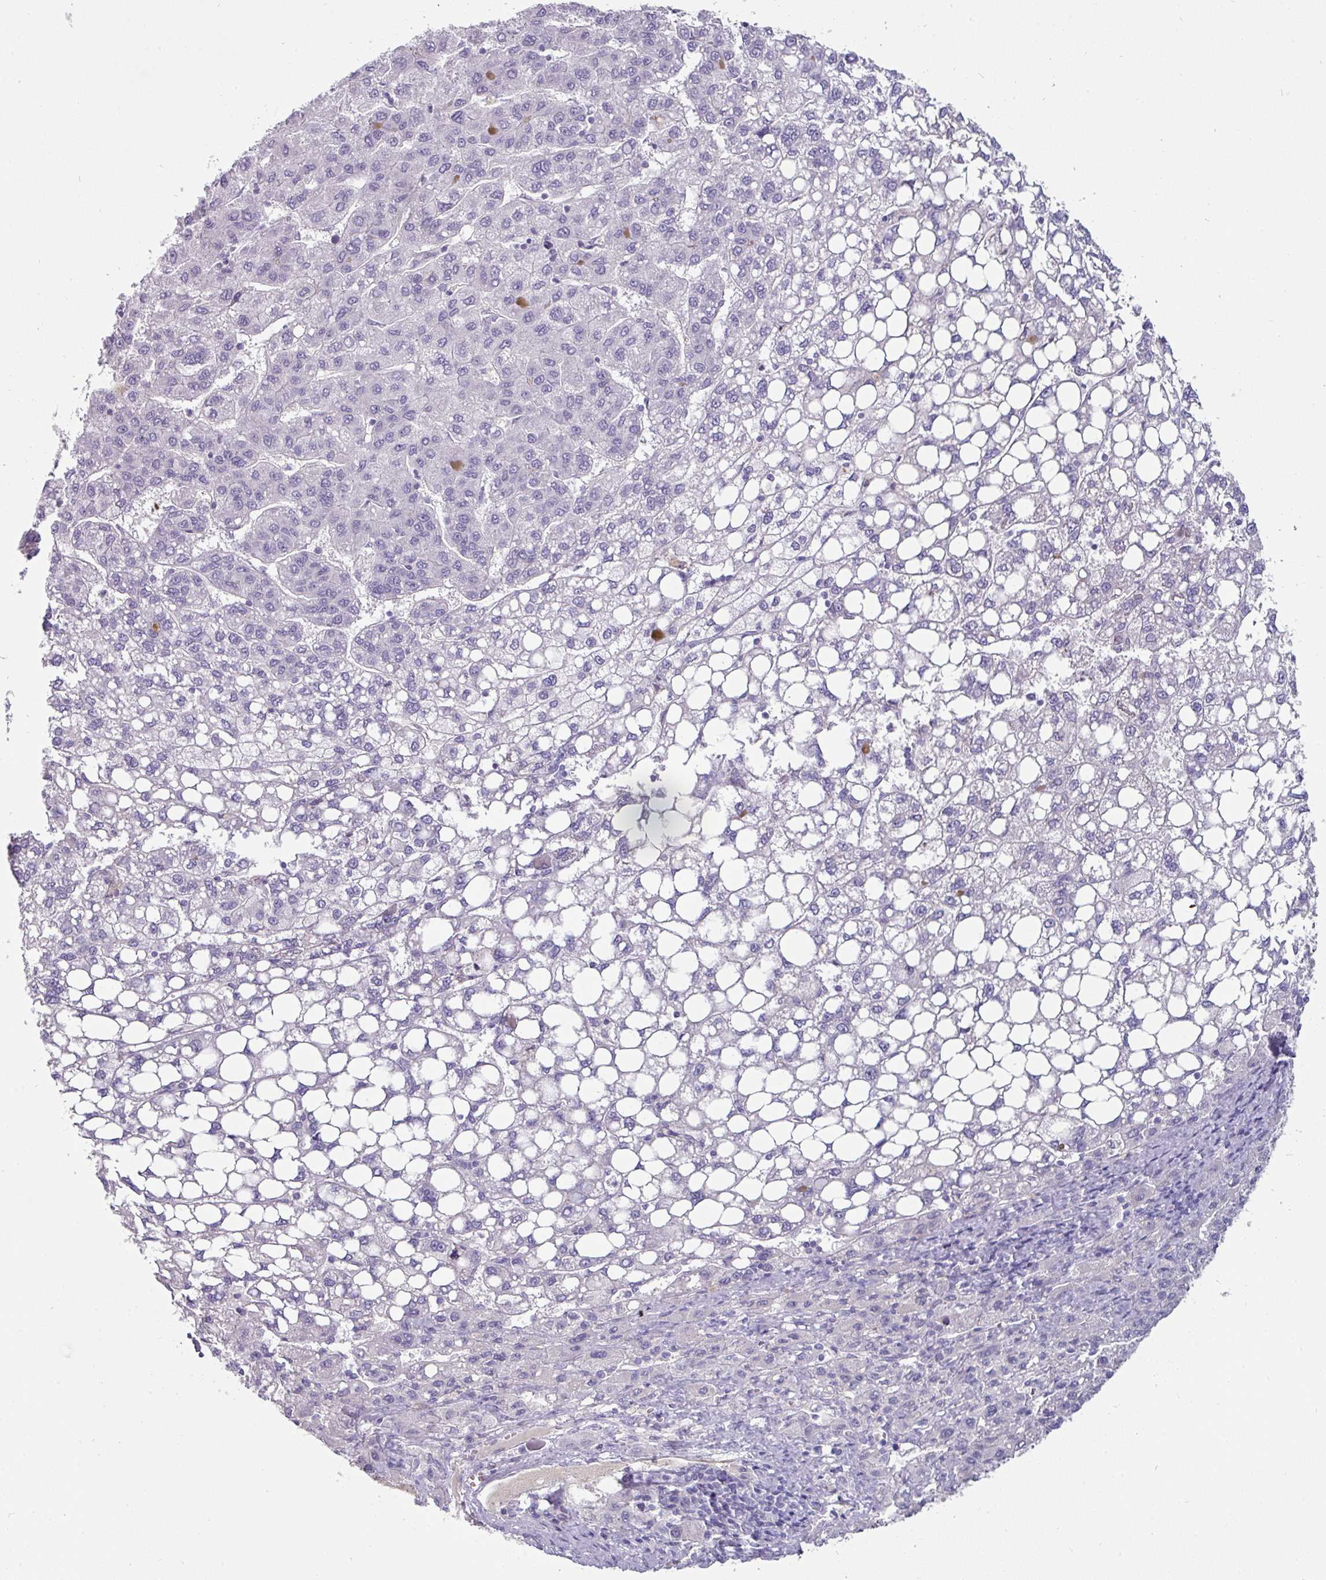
{"staining": {"intensity": "negative", "quantity": "none", "location": "none"}, "tissue": "liver cancer", "cell_type": "Tumor cells", "image_type": "cancer", "snomed": [{"axis": "morphology", "description": "Carcinoma, Hepatocellular, NOS"}, {"axis": "topography", "description": "Liver"}], "caption": "Liver cancer (hepatocellular carcinoma) was stained to show a protein in brown. There is no significant staining in tumor cells. (DAB immunohistochemistry with hematoxylin counter stain).", "gene": "EYA3", "patient": {"sex": "female", "age": 82}}